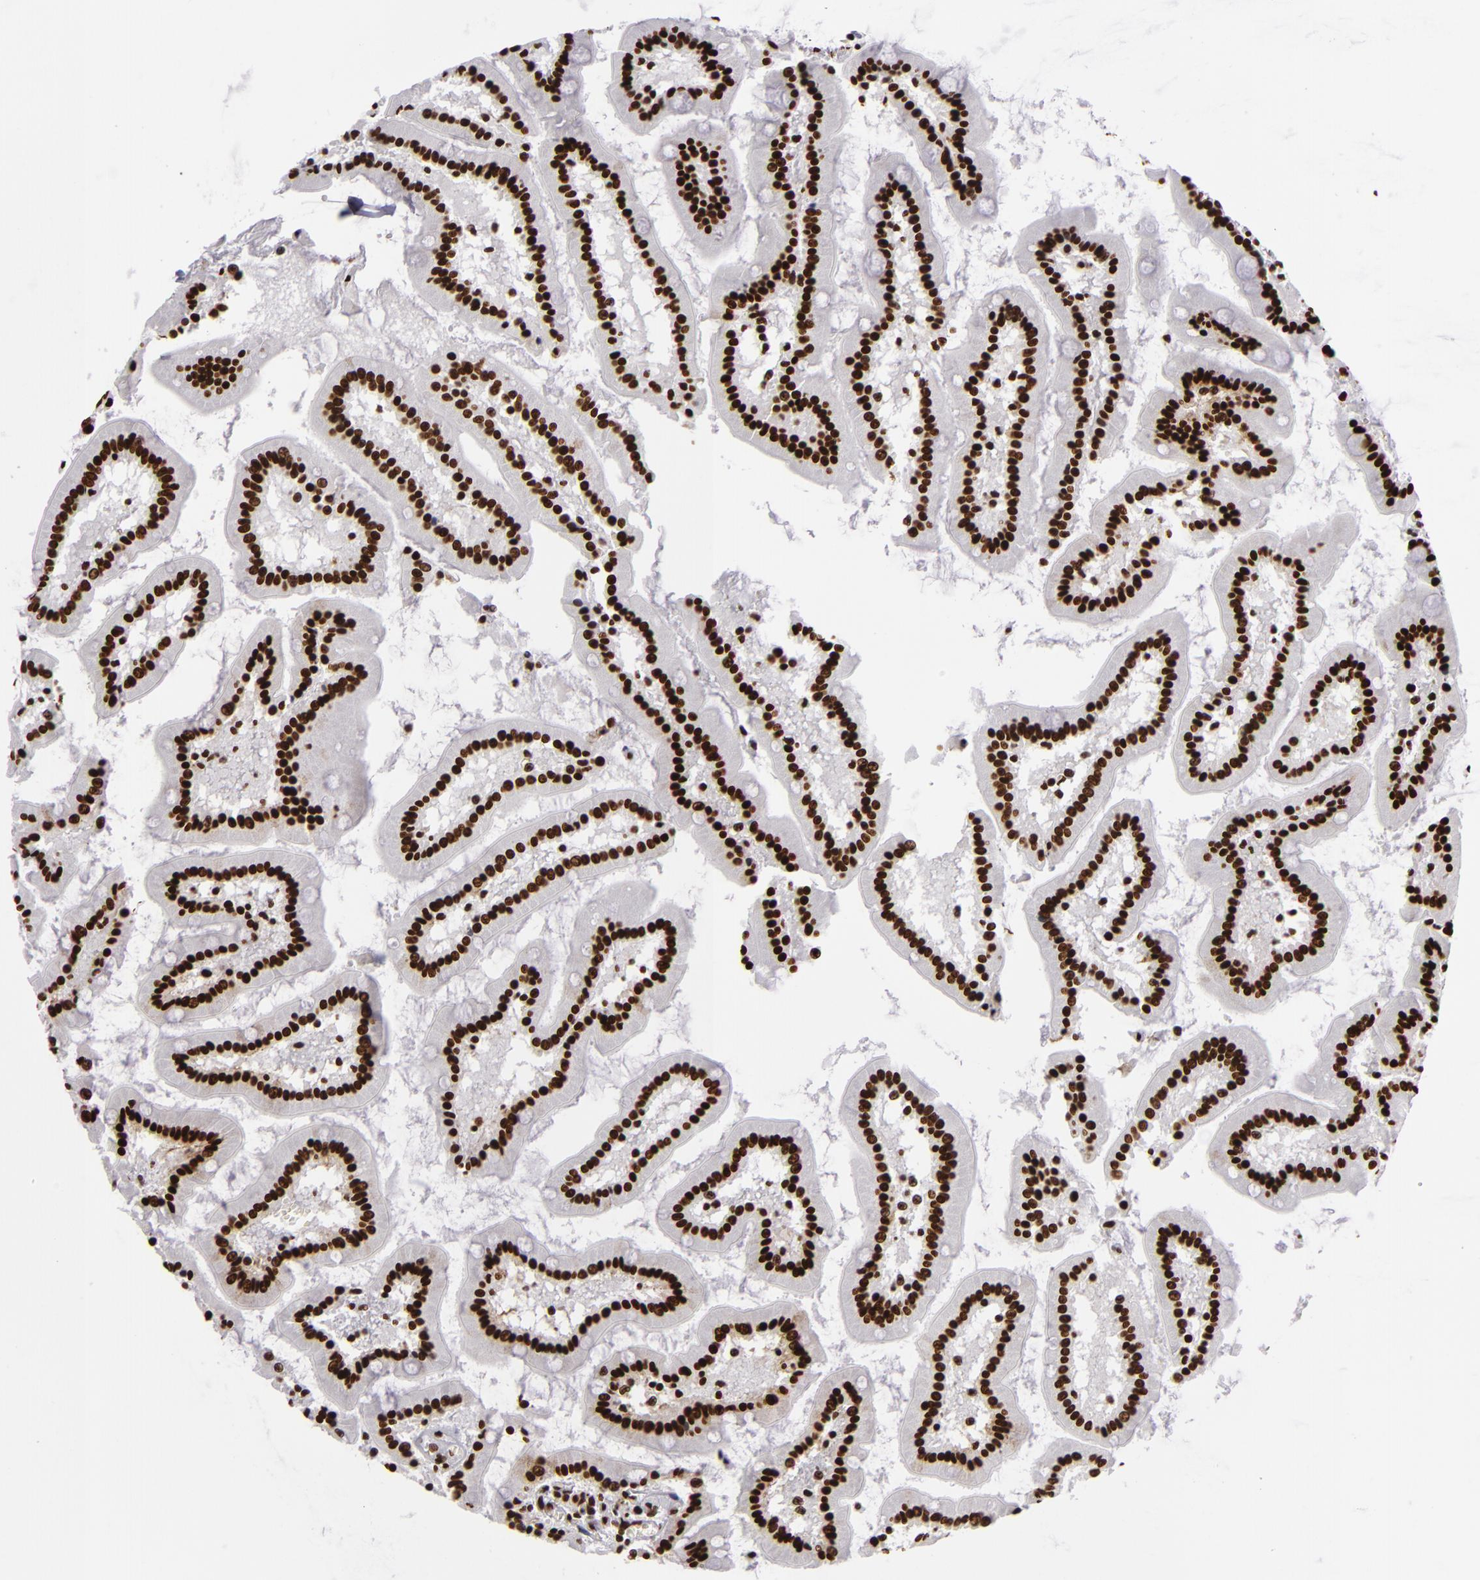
{"staining": {"intensity": "strong", "quantity": ">75%", "location": "nuclear"}, "tissue": "small intestine", "cell_type": "Glandular cells", "image_type": "normal", "snomed": [{"axis": "morphology", "description": "Normal tissue, NOS"}, {"axis": "topography", "description": "Small intestine"}], "caption": "IHC micrograph of unremarkable small intestine: human small intestine stained using immunohistochemistry (IHC) exhibits high levels of strong protein expression localized specifically in the nuclear of glandular cells, appearing as a nuclear brown color.", "gene": "SAFB", "patient": {"sex": "male", "age": 59}}